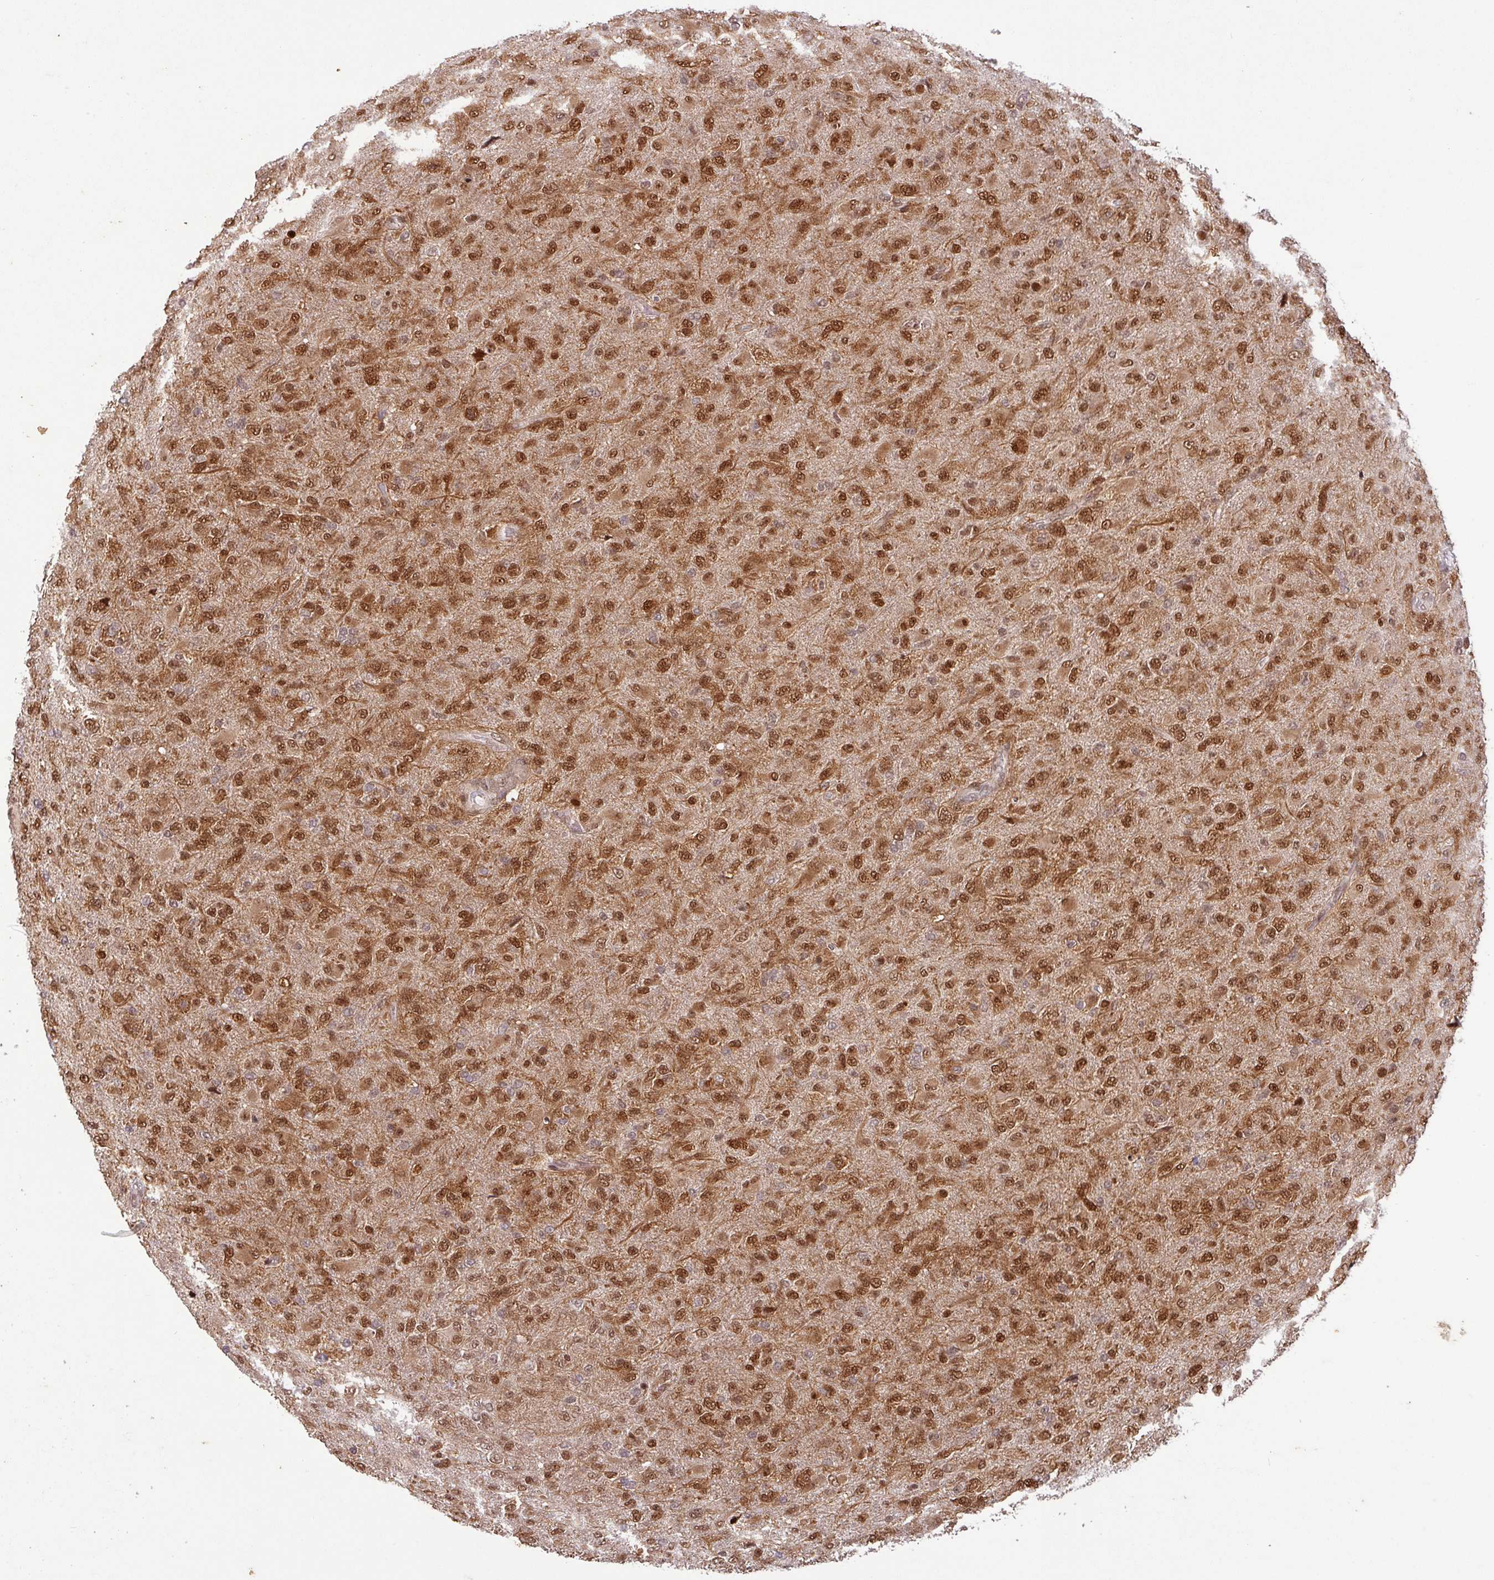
{"staining": {"intensity": "moderate", "quantity": ">75%", "location": "nuclear"}, "tissue": "glioma", "cell_type": "Tumor cells", "image_type": "cancer", "snomed": [{"axis": "morphology", "description": "Glioma, malignant, Low grade"}, {"axis": "topography", "description": "Brain"}], "caption": "DAB (3,3'-diaminobenzidine) immunohistochemical staining of human malignant glioma (low-grade) exhibits moderate nuclear protein expression in approximately >75% of tumor cells.", "gene": "SRSF2", "patient": {"sex": "male", "age": 65}}